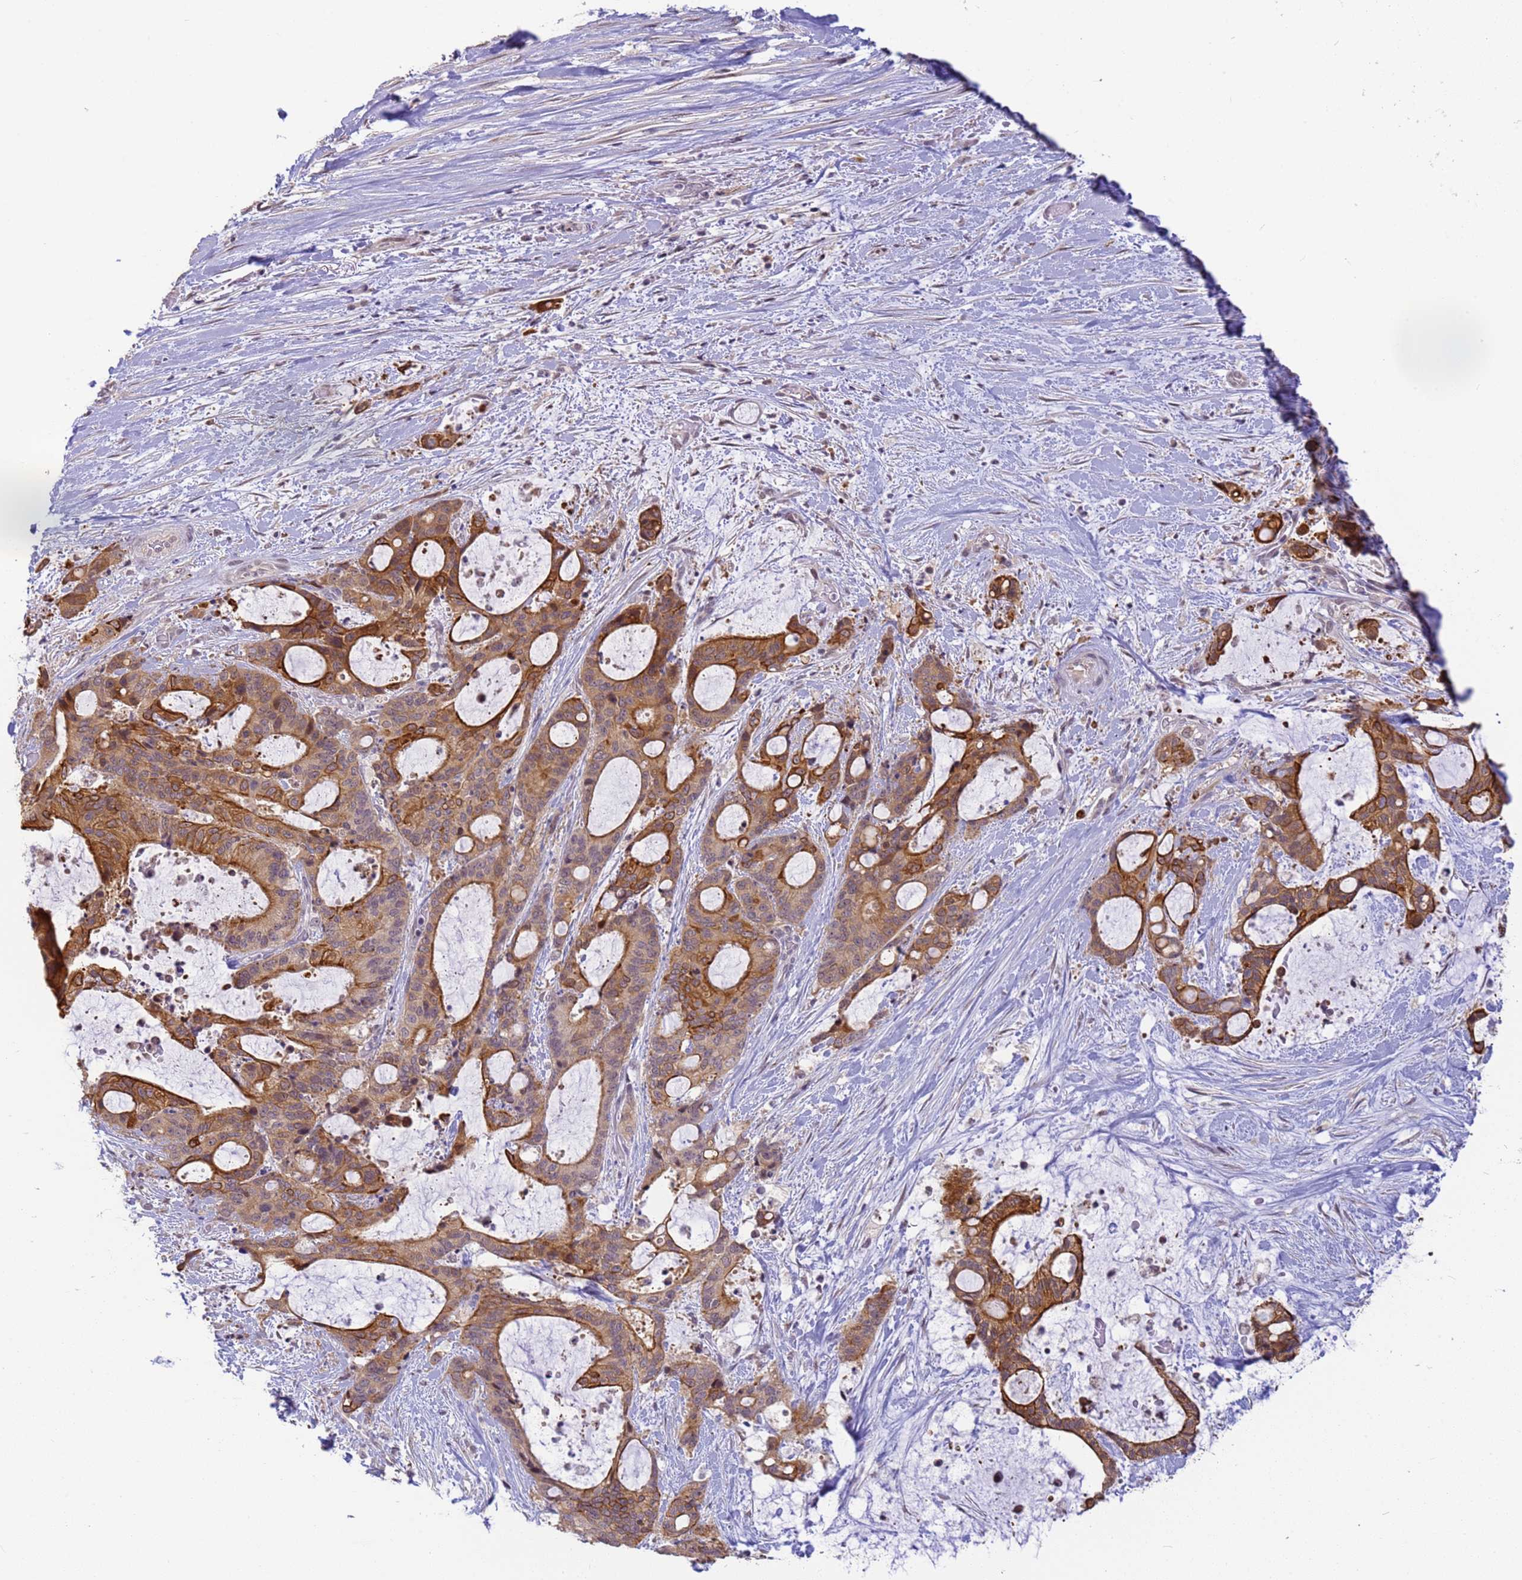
{"staining": {"intensity": "strong", "quantity": ">75%", "location": "cytoplasmic/membranous"}, "tissue": "liver cancer", "cell_type": "Tumor cells", "image_type": "cancer", "snomed": [{"axis": "morphology", "description": "Normal tissue, NOS"}, {"axis": "morphology", "description": "Cholangiocarcinoma"}, {"axis": "topography", "description": "Liver"}, {"axis": "topography", "description": "Peripheral nerve tissue"}], "caption": "Protein expression analysis of human liver cancer (cholangiocarcinoma) reveals strong cytoplasmic/membranous expression in approximately >75% of tumor cells. (DAB (3,3'-diaminobenzidine) IHC with brightfield microscopy, high magnification).", "gene": "VWA3A", "patient": {"sex": "female", "age": 73}}